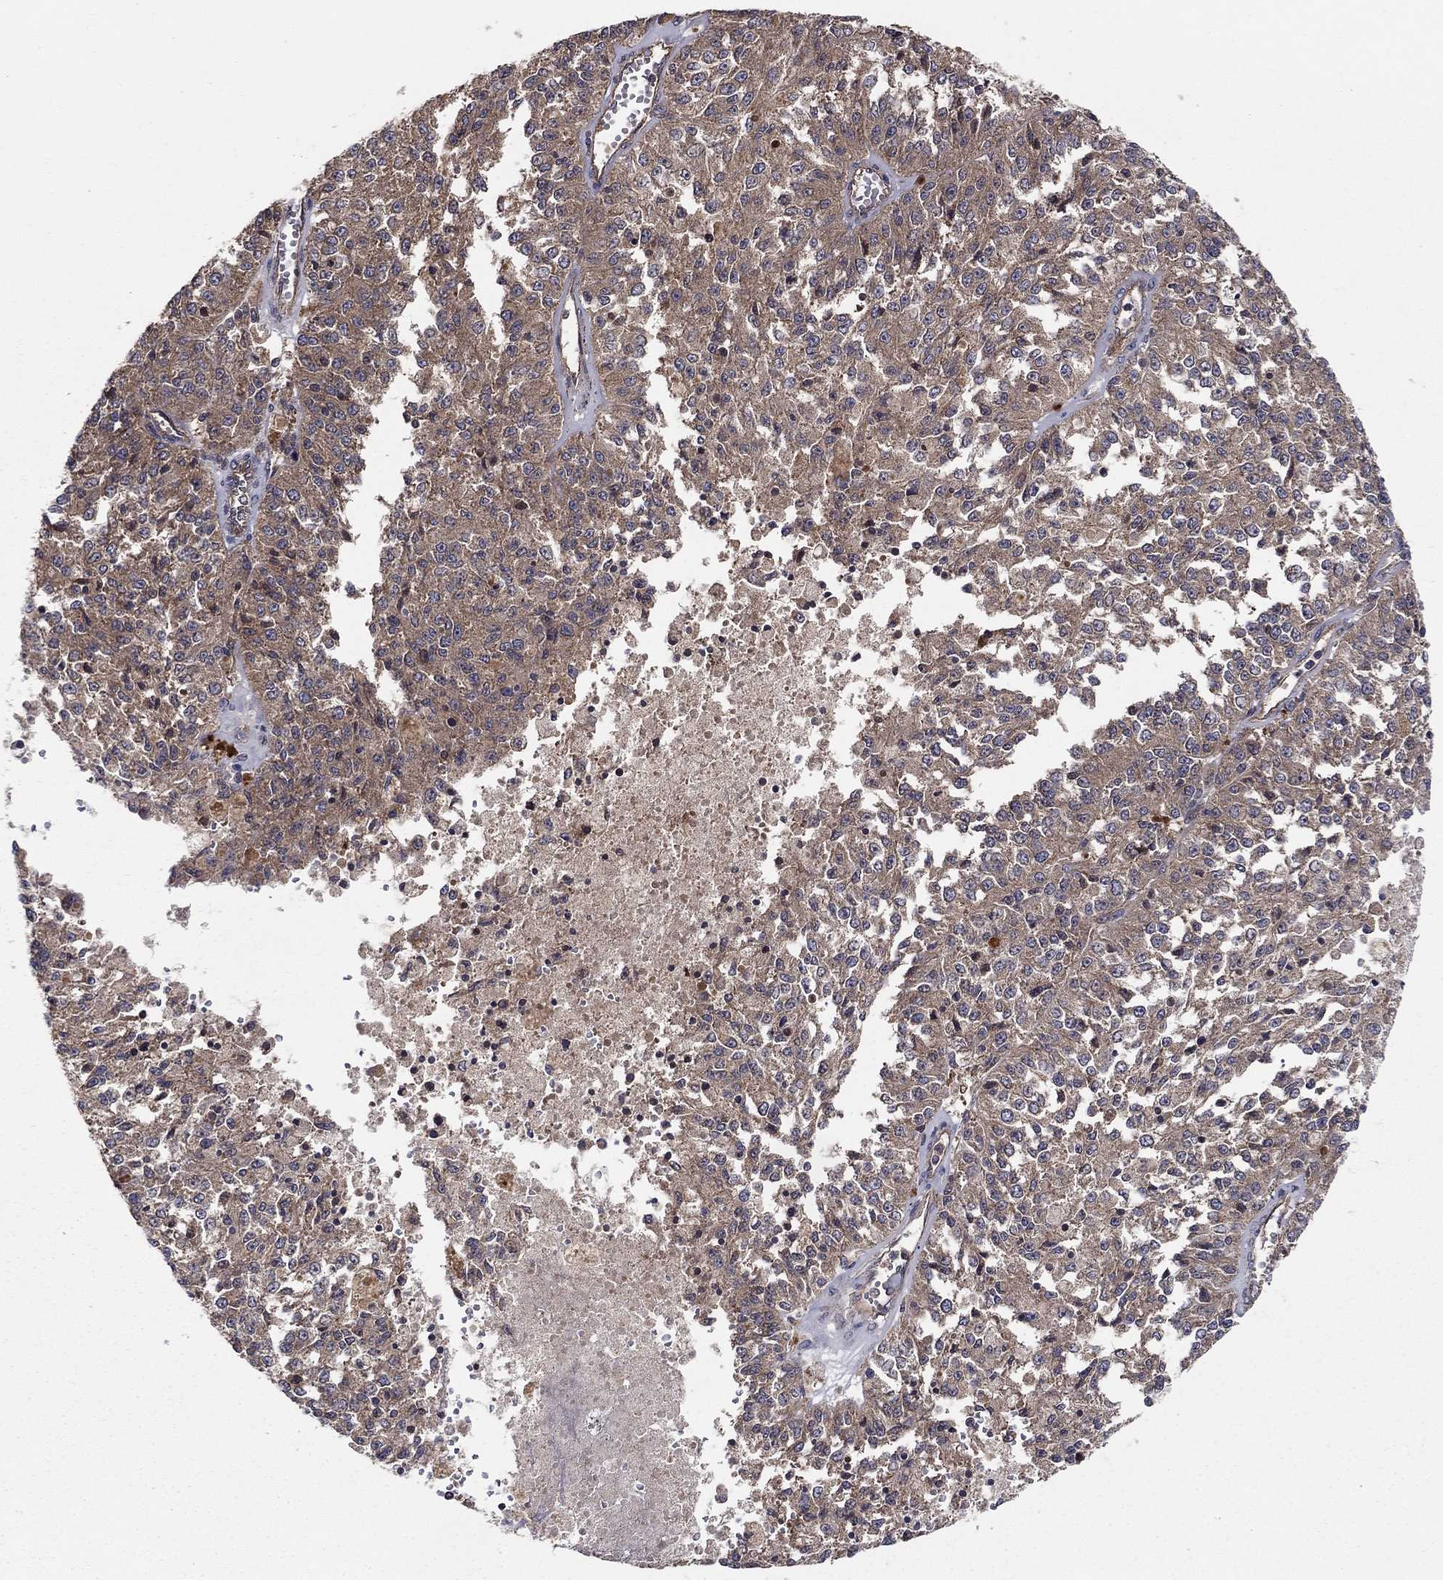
{"staining": {"intensity": "moderate", "quantity": "<25%", "location": "cytoplasmic/membranous"}, "tissue": "melanoma", "cell_type": "Tumor cells", "image_type": "cancer", "snomed": [{"axis": "morphology", "description": "Malignant melanoma, Metastatic site"}, {"axis": "topography", "description": "Lymph node"}], "caption": "An image of malignant melanoma (metastatic site) stained for a protein displays moderate cytoplasmic/membranous brown staining in tumor cells. Immunohistochemistry (ihc) stains the protein of interest in brown and the nuclei are stained blue.", "gene": "BMERB1", "patient": {"sex": "female", "age": 64}}